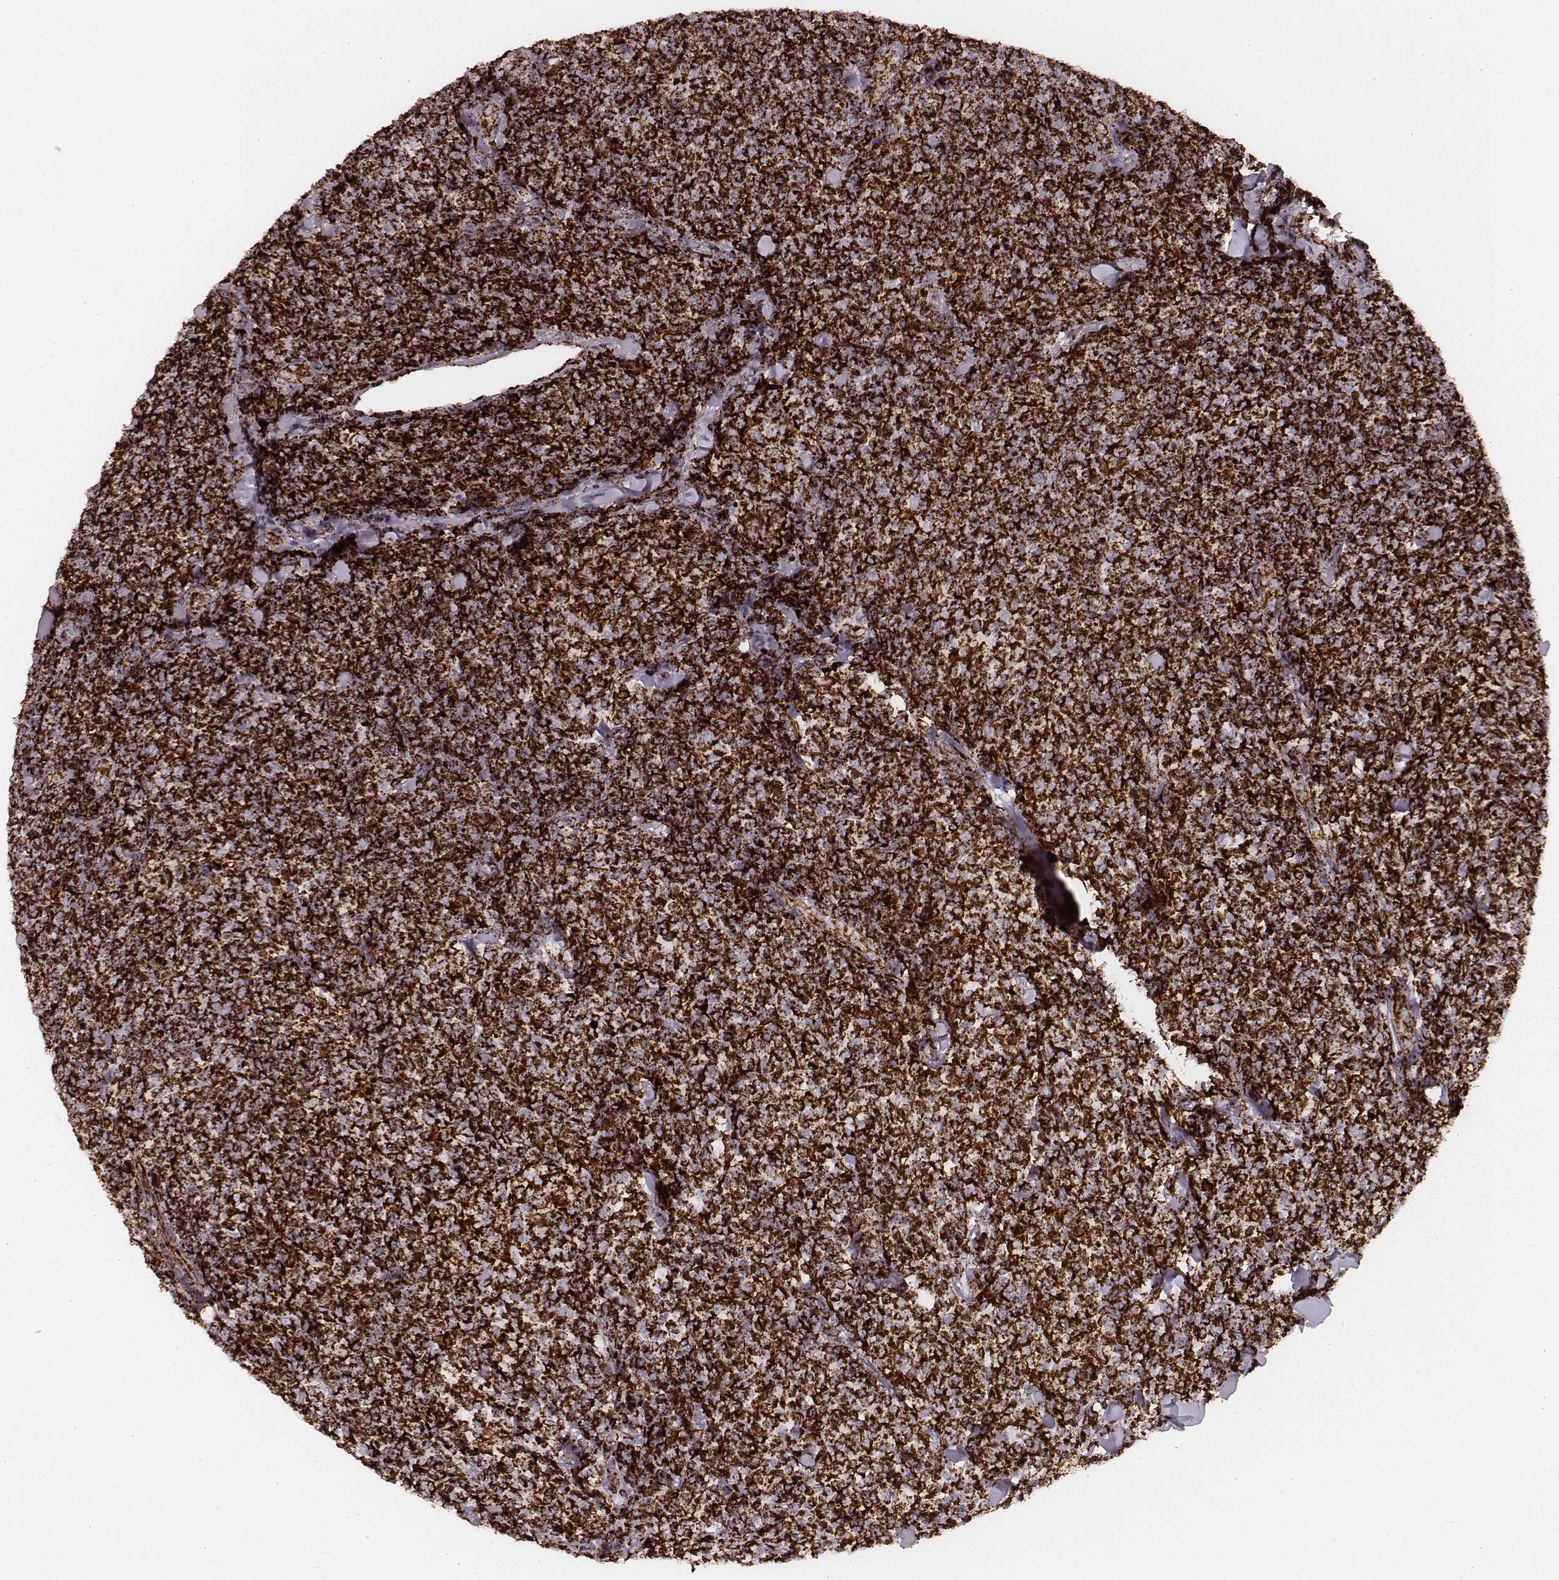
{"staining": {"intensity": "strong", "quantity": ">75%", "location": "cytoplasmic/membranous"}, "tissue": "lymphoma", "cell_type": "Tumor cells", "image_type": "cancer", "snomed": [{"axis": "morphology", "description": "Malignant lymphoma, non-Hodgkin's type, Low grade"}, {"axis": "topography", "description": "Lymph node"}], "caption": "The photomicrograph reveals a brown stain indicating the presence of a protein in the cytoplasmic/membranous of tumor cells in low-grade malignant lymphoma, non-Hodgkin's type.", "gene": "CS", "patient": {"sex": "female", "age": 56}}